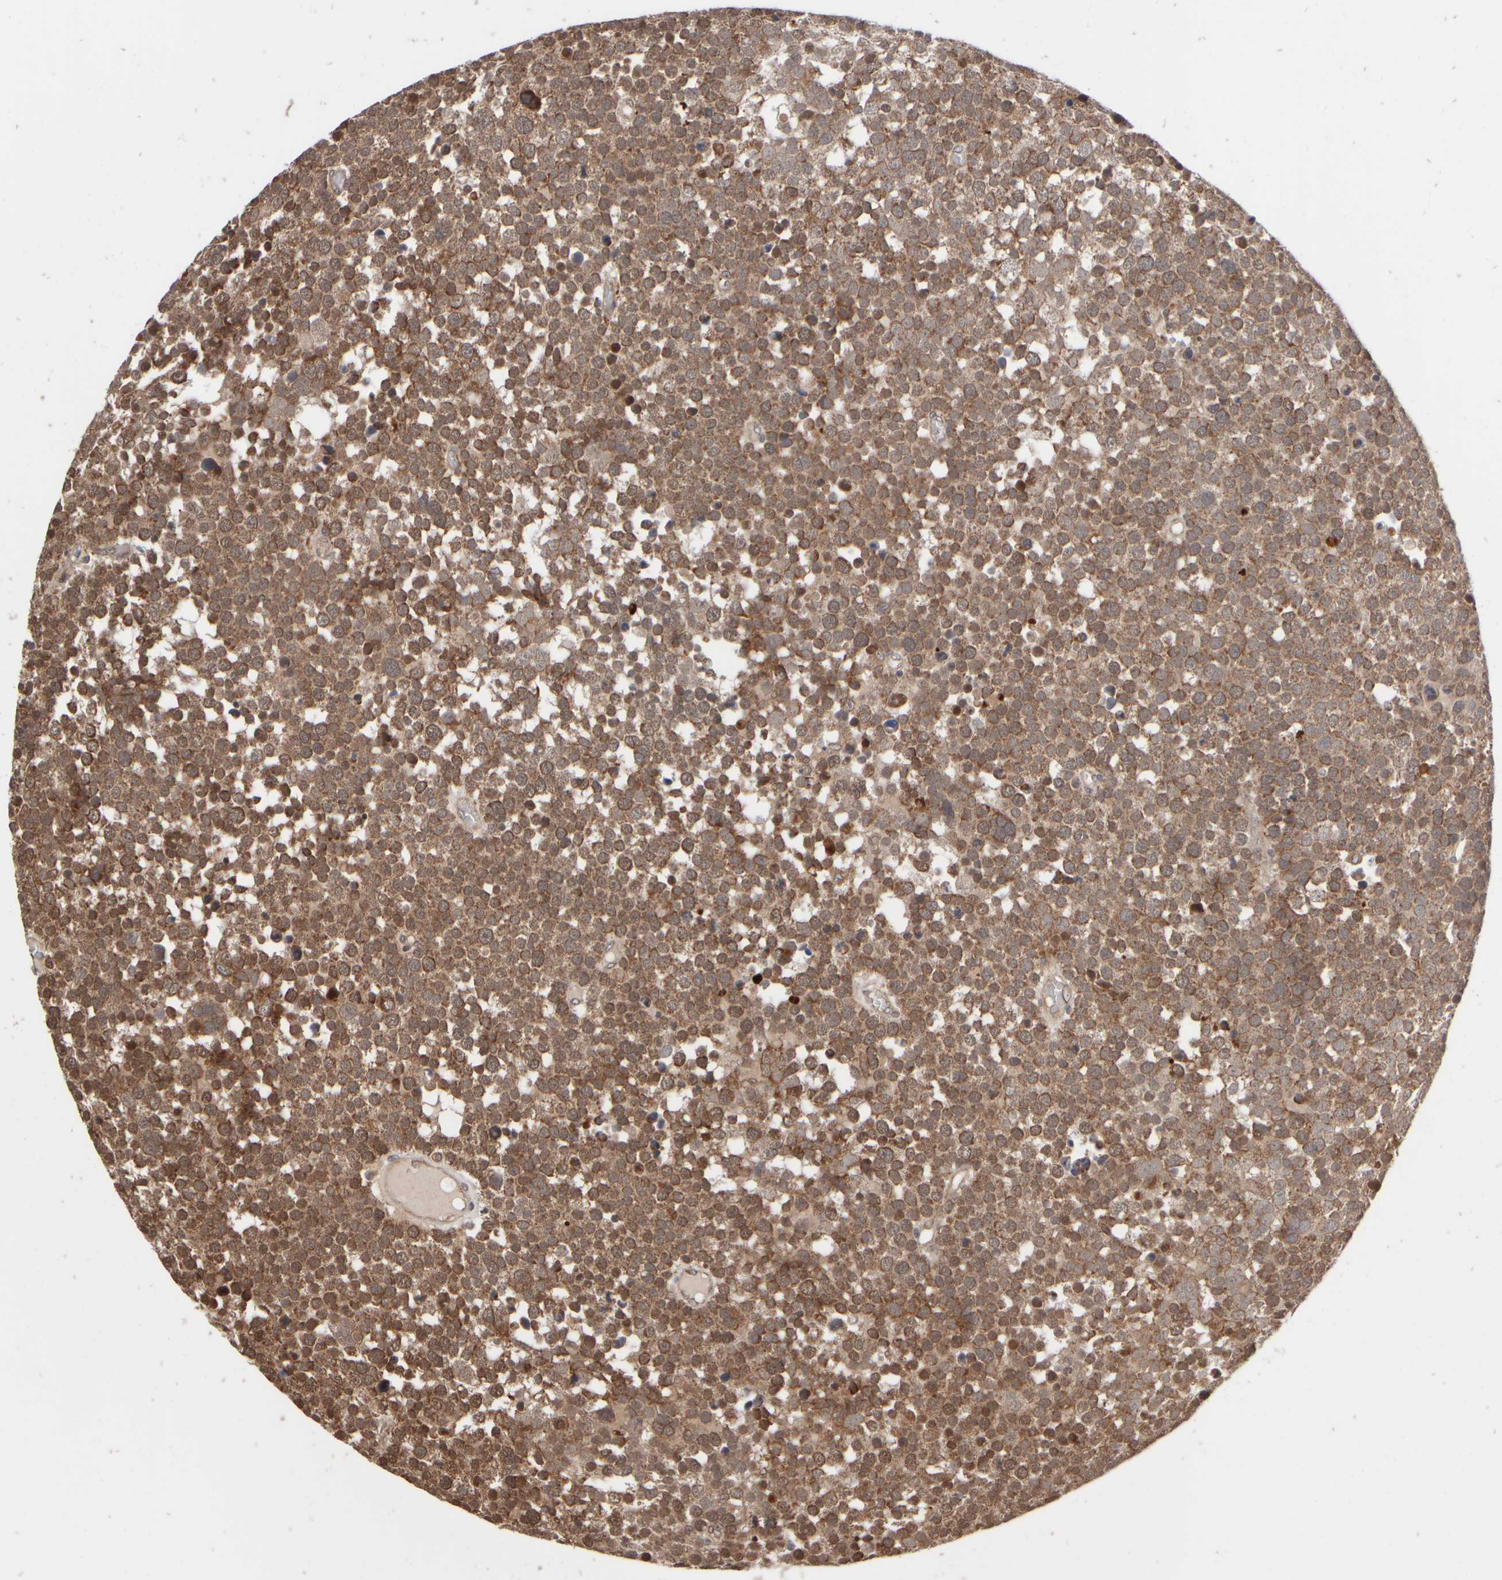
{"staining": {"intensity": "moderate", "quantity": ">75%", "location": "cytoplasmic/membranous,nuclear"}, "tissue": "testis cancer", "cell_type": "Tumor cells", "image_type": "cancer", "snomed": [{"axis": "morphology", "description": "Seminoma, NOS"}, {"axis": "topography", "description": "Testis"}], "caption": "This micrograph displays immunohistochemistry (IHC) staining of human testis seminoma, with medium moderate cytoplasmic/membranous and nuclear expression in approximately >75% of tumor cells.", "gene": "ABHD11", "patient": {"sex": "male", "age": 71}}